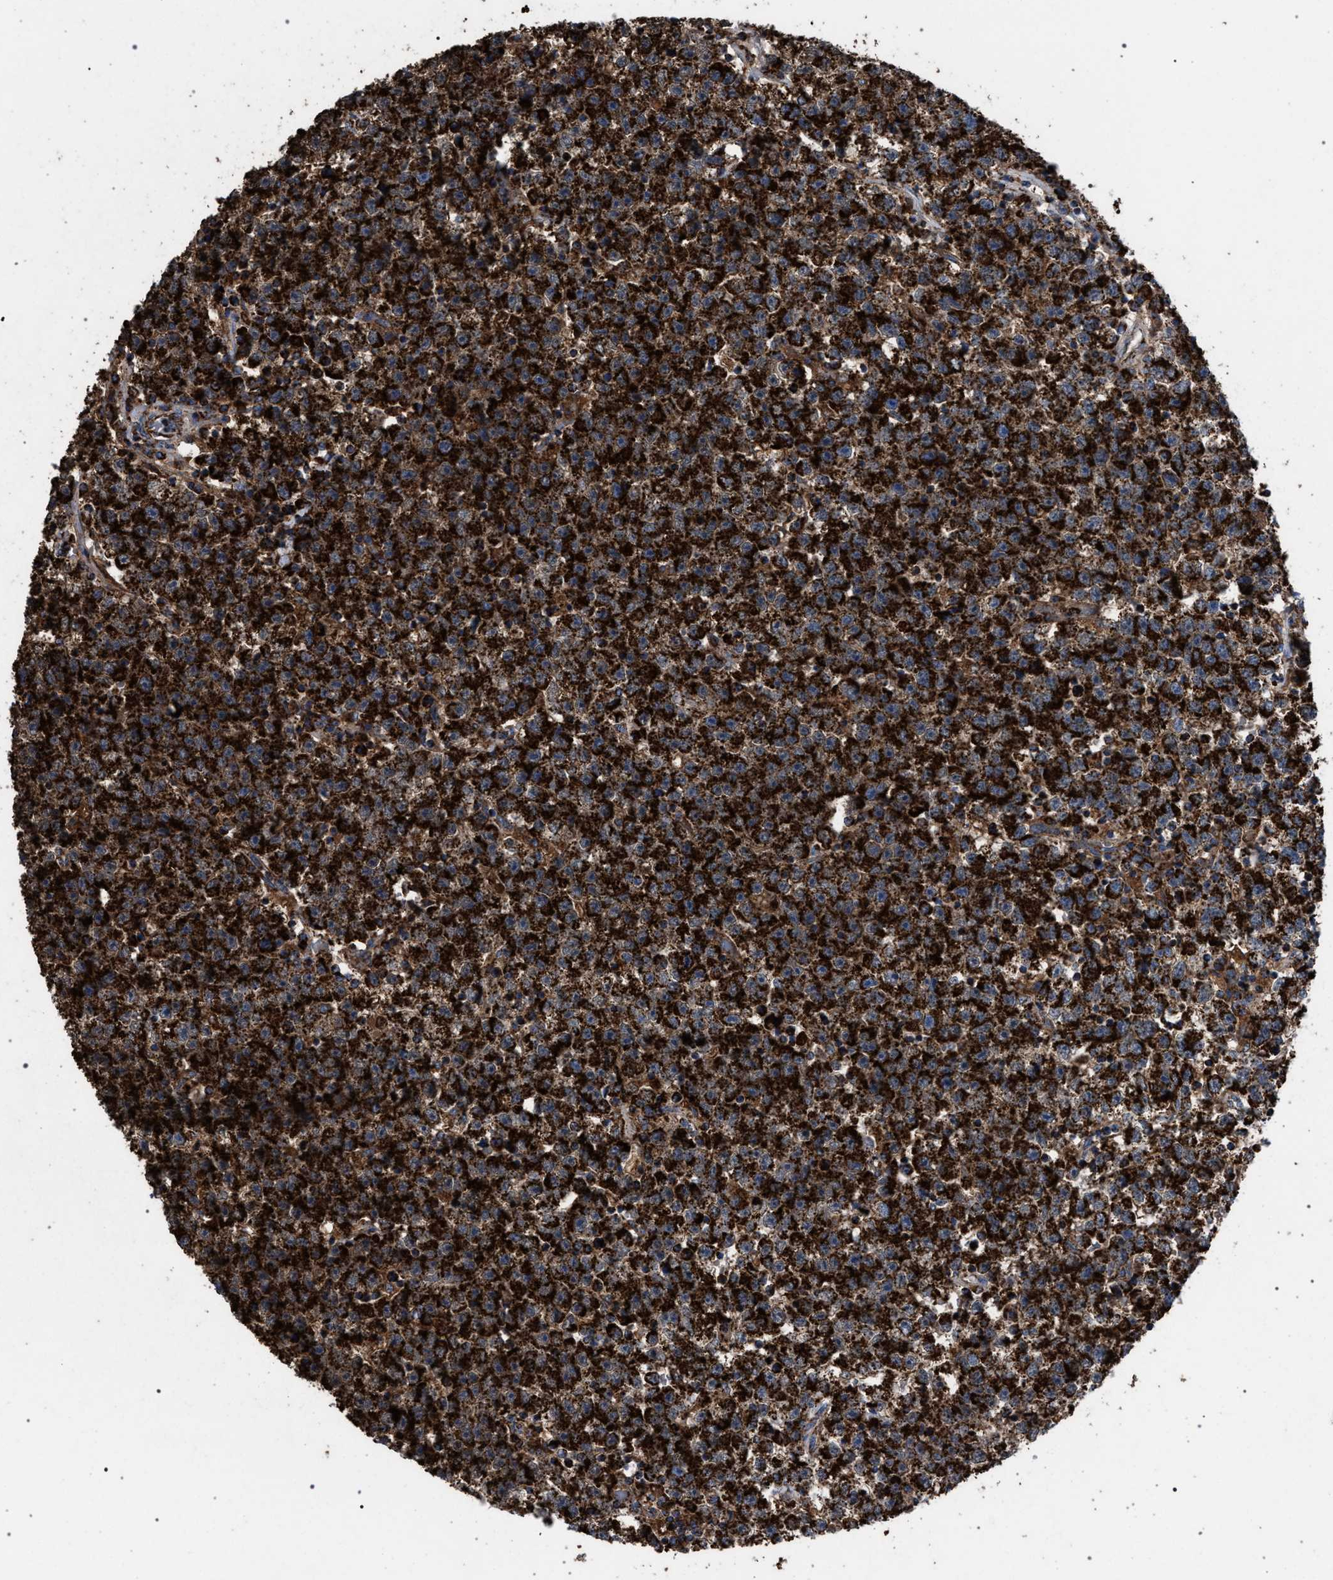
{"staining": {"intensity": "strong", "quantity": ">75%", "location": "cytoplasmic/membranous"}, "tissue": "testis cancer", "cell_type": "Tumor cells", "image_type": "cancer", "snomed": [{"axis": "morphology", "description": "Seminoma, NOS"}, {"axis": "topography", "description": "Testis"}], "caption": "The micrograph displays immunohistochemical staining of seminoma (testis). There is strong cytoplasmic/membranous staining is seen in approximately >75% of tumor cells. Nuclei are stained in blue.", "gene": "VPS13A", "patient": {"sex": "male", "age": 22}}